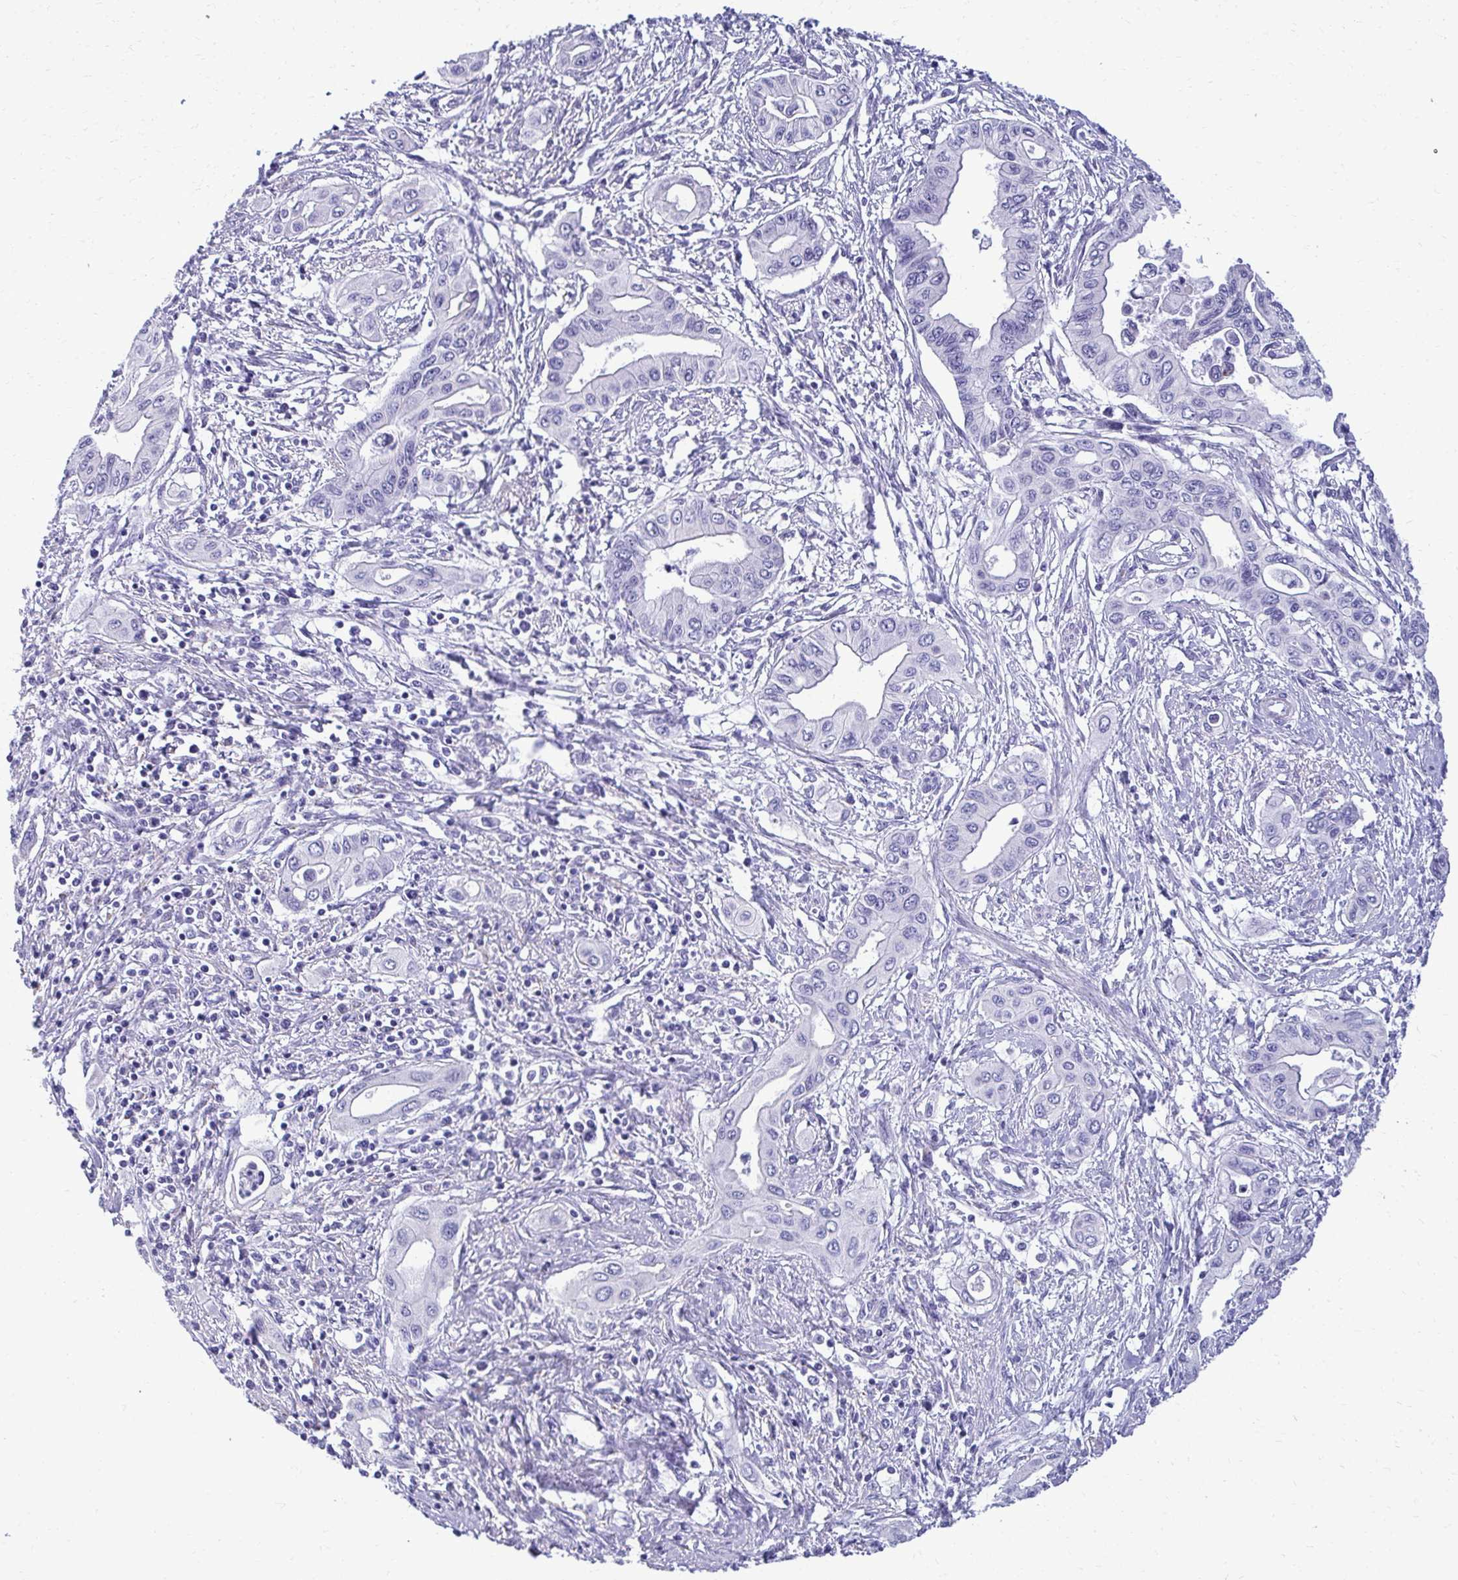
{"staining": {"intensity": "negative", "quantity": "none", "location": "none"}, "tissue": "pancreatic cancer", "cell_type": "Tumor cells", "image_type": "cancer", "snomed": [{"axis": "morphology", "description": "Adenocarcinoma, NOS"}, {"axis": "topography", "description": "Pancreas"}], "caption": "Immunohistochemical staining of pancreatic adenocarcinoma displays no significant staining in tumor cells. (IHC, brightfield microscopy, high magnification).", "gene": "AIG1", "patient": {"sex": "female", "age": 62}}